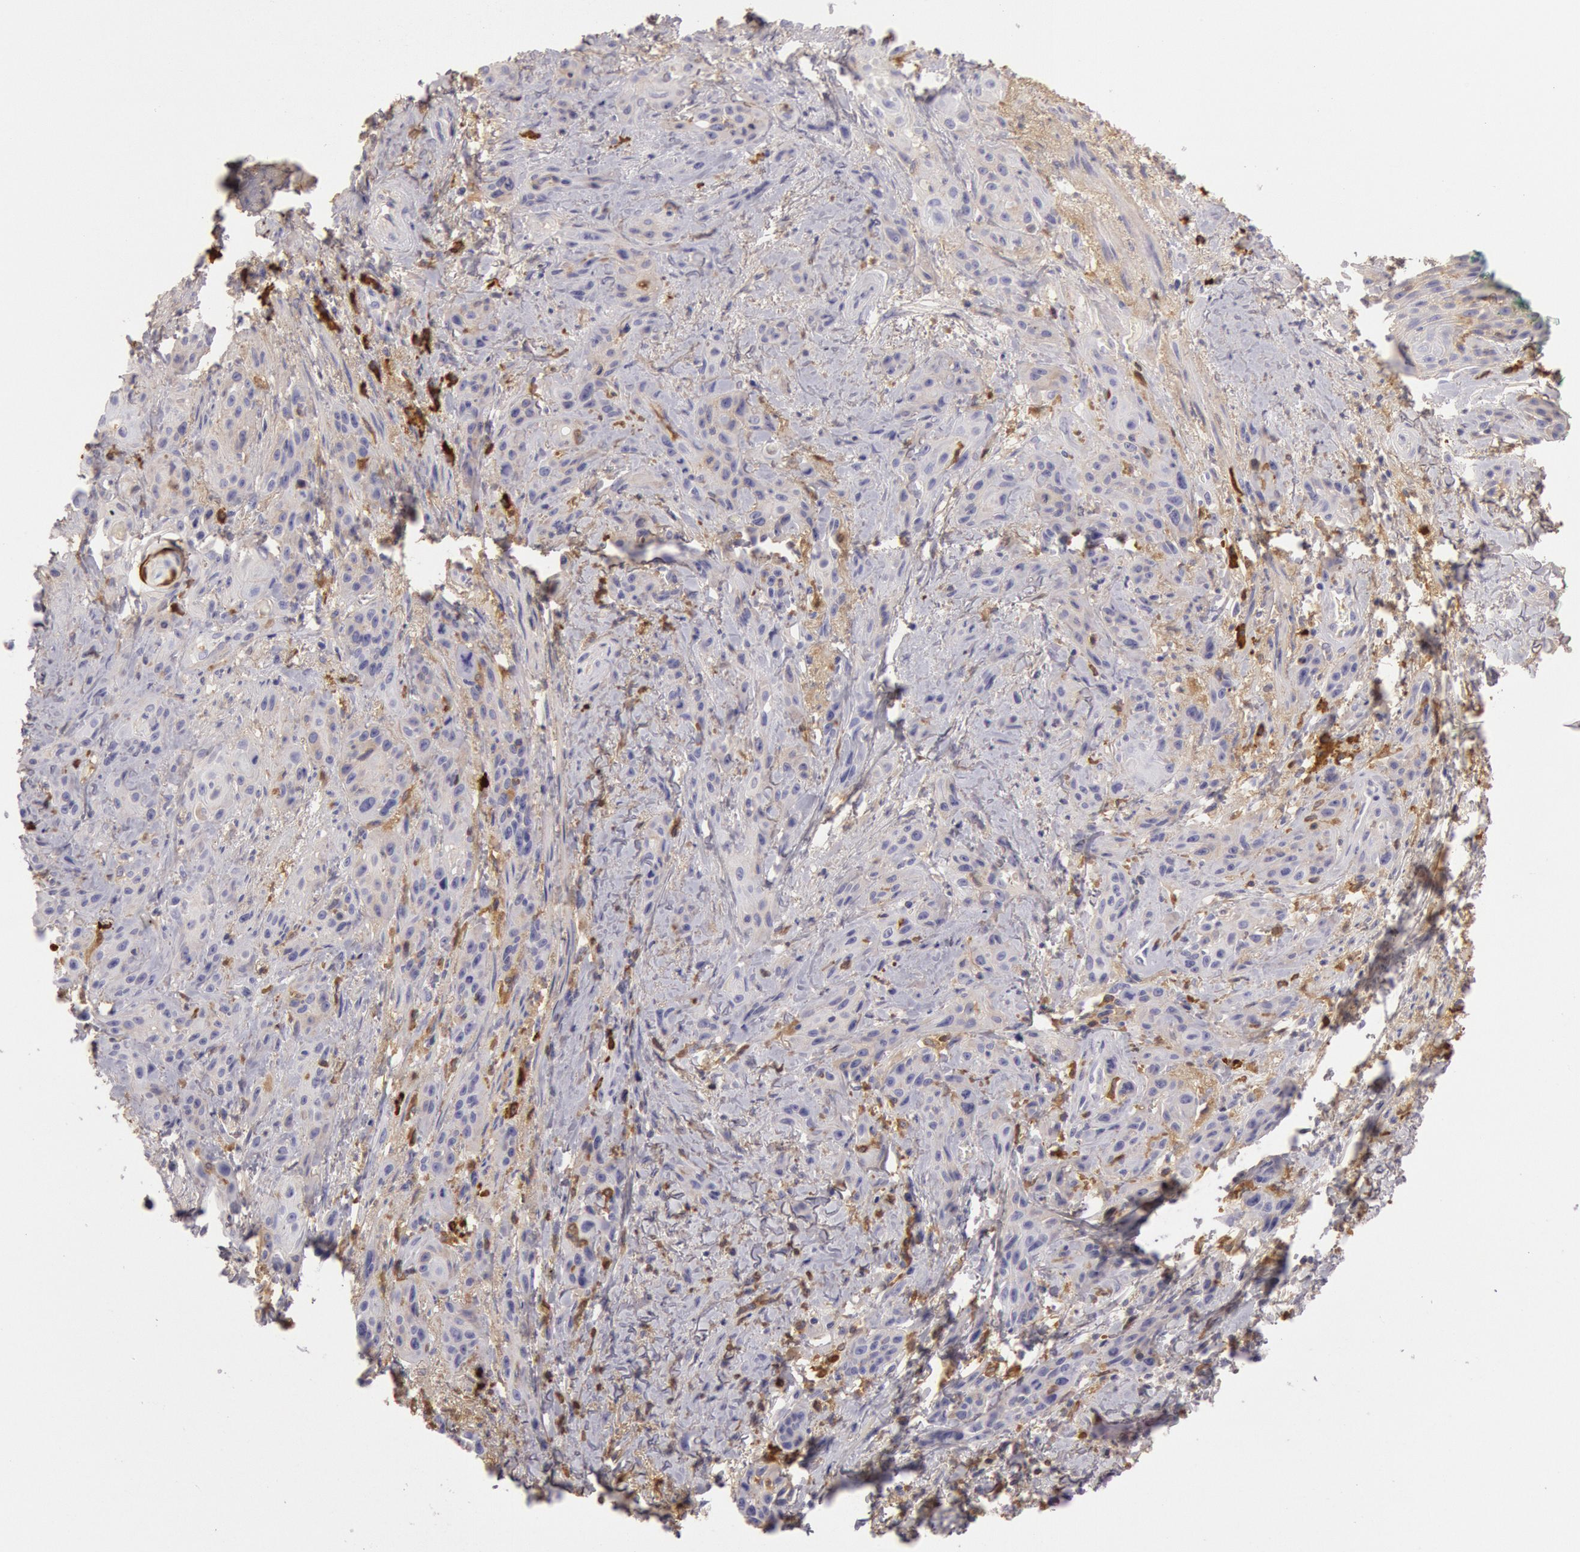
{"staining": {"intensity": "weak", "quantity": "<25%", "location": "cytoplasmic/membranous"}, "tissue": "skin cancer", "cell_type": "Tumor cells", "image_type": "cancer", "snomed": [{"axis": "morphology", "description": "Squamous cell carcinoma, NOS"}, {"axis": "topography", "description": "Skin"}, {"axis": "topography", "description": "Anal"}], "caption": "Immunohistochemistry of human skin squamous cell carcinoma demonstrates no positivity in tumor cells.", "gene": "IGHG1", "patient": {"sex": "male", "age": 64}}